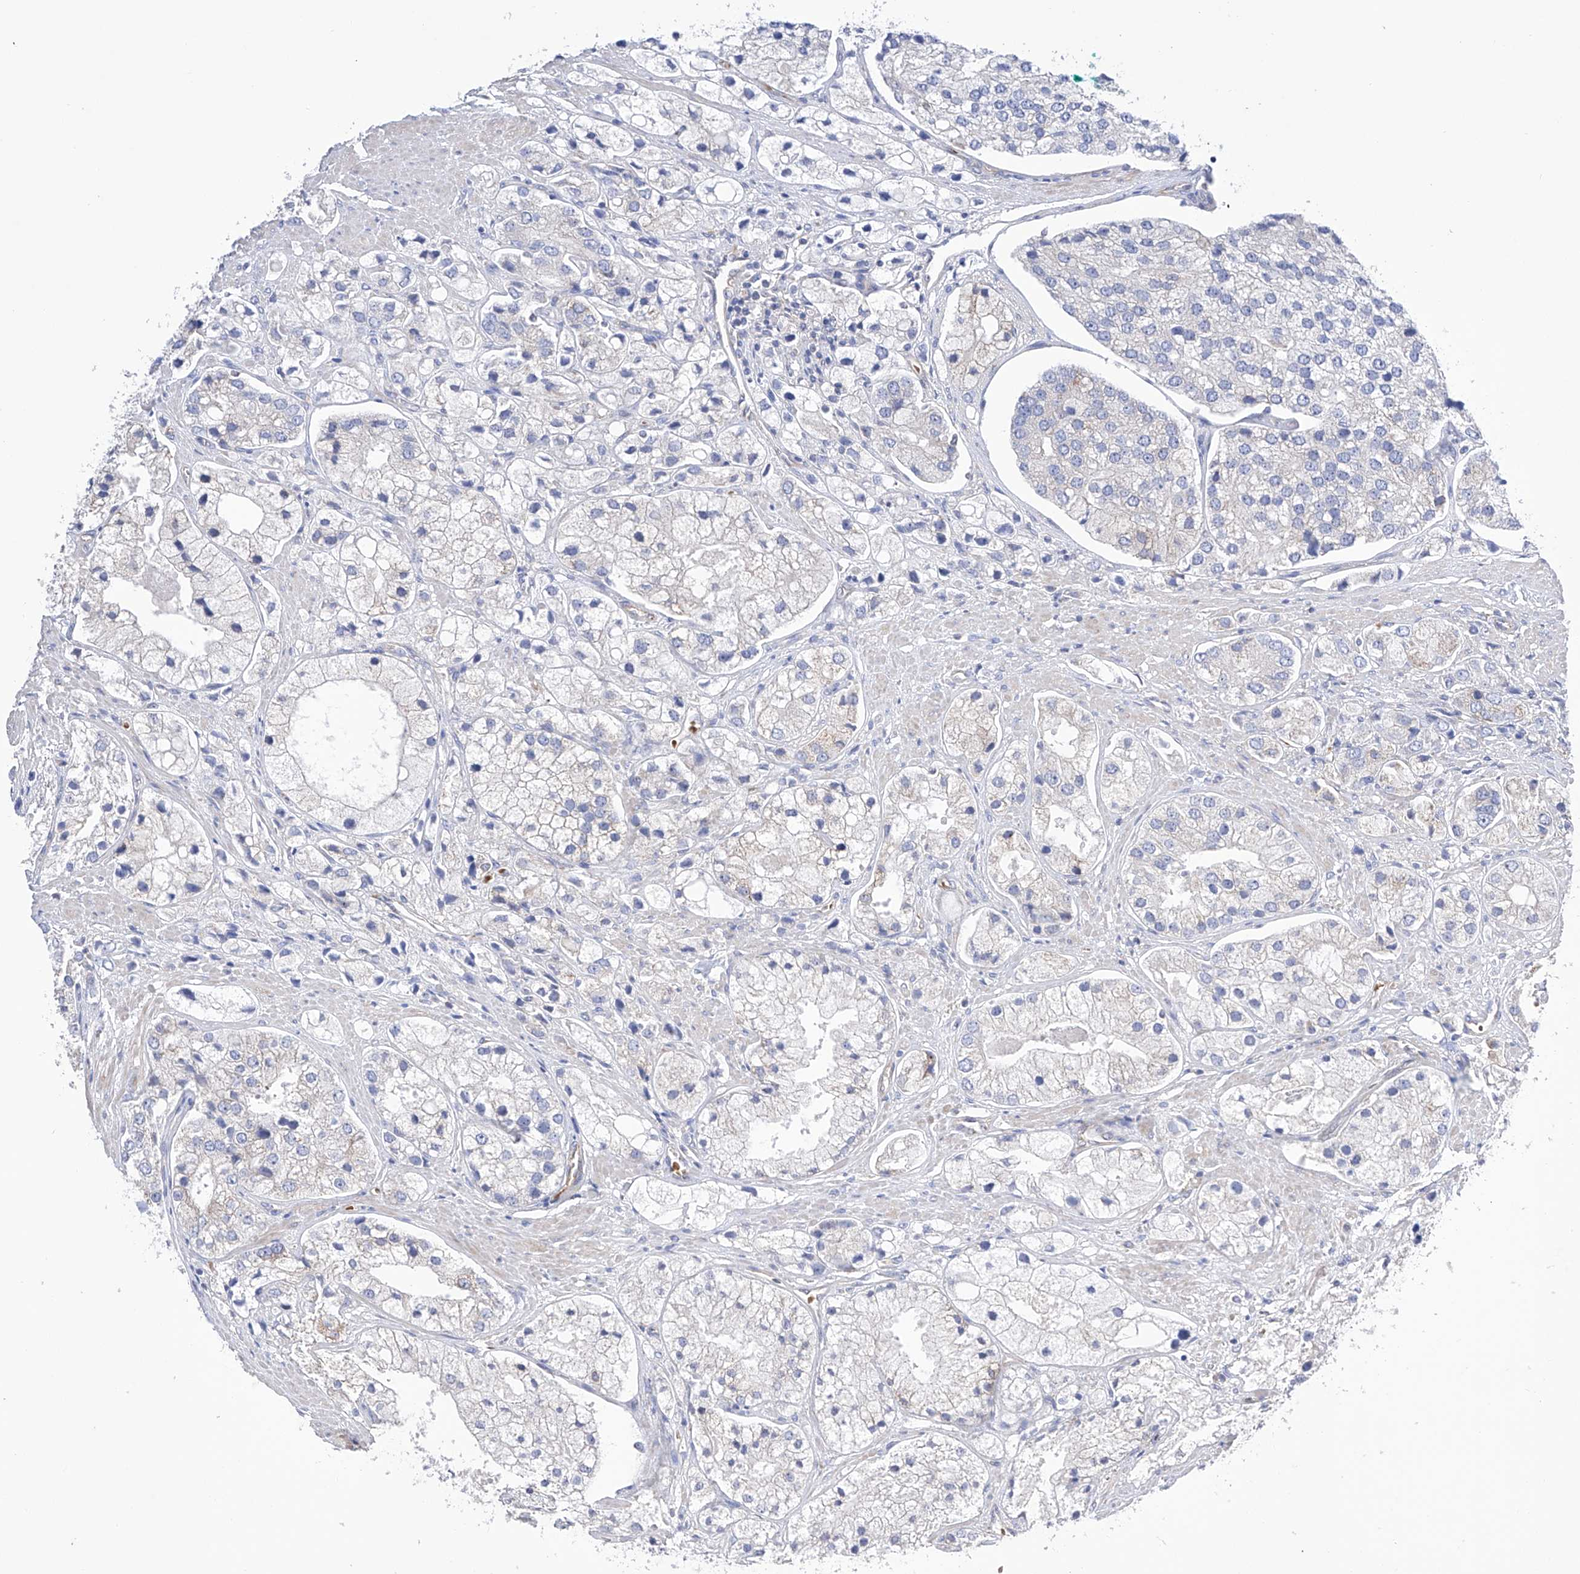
{"staining": {"intensity": "negative", "quantity": "none", "location": "none"}, "tissue": "prostate cancer", "cell_type": "Tumor cells", "image_type": "cancer", "snomed": [{"axis": "morphology", "description": "Adenocarcinoma, High grade"}, {"axis": "topography", "description": "Prostate"}], "caption": "There is no significant expression in tumor cells of high-grade adenocarcinoma (prostate).", "gene": "NFATC4", "patient": {"sex": "male", "age": 50}}